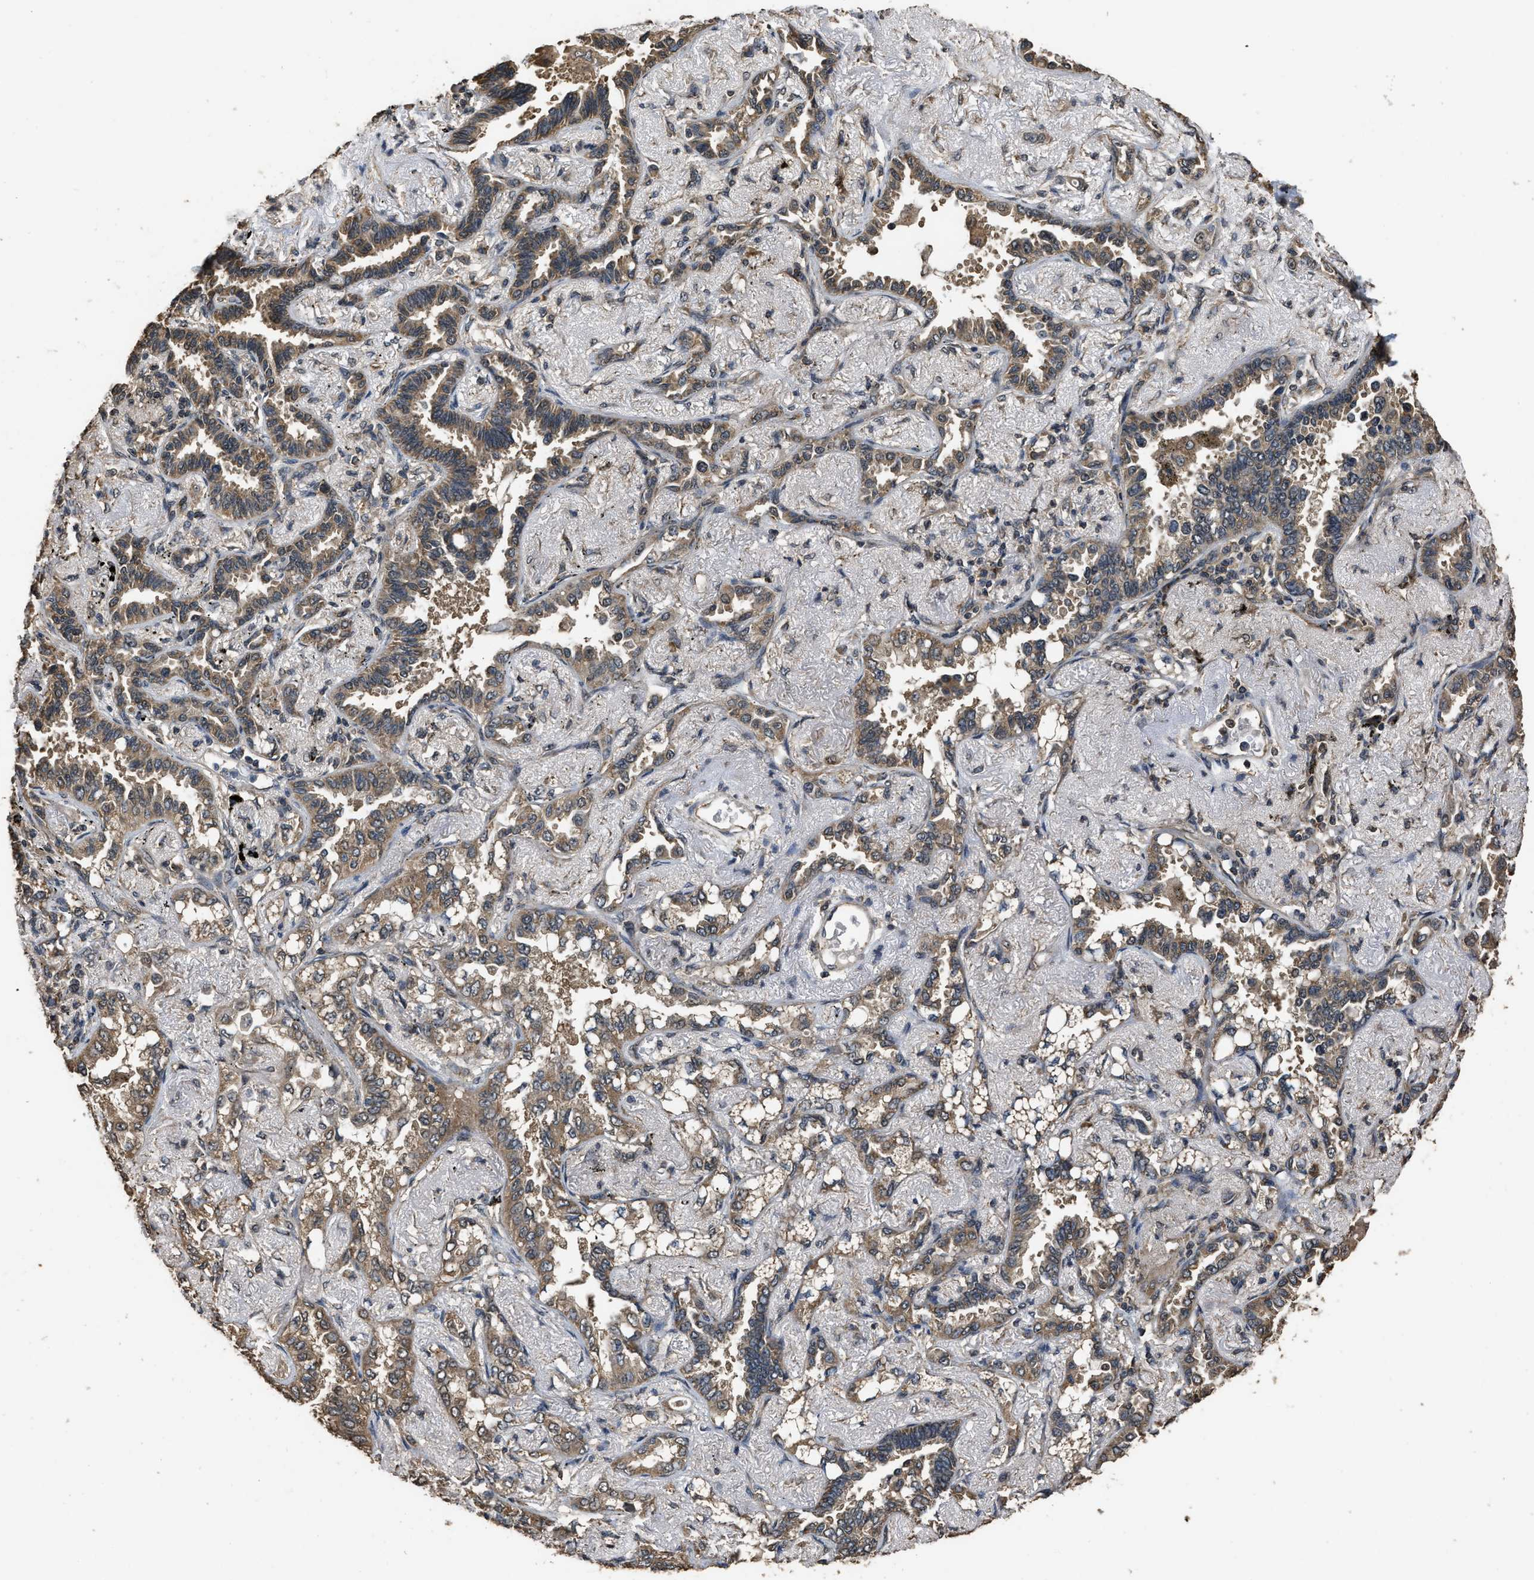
{"staining": {"intensity": "moderate", "quantity": ">75%", "location": "cytoplasmic/membranous"}, "tissue": "lung cancer", "cell_type": "Tumor cells", "image_type": "cancer", "snomed": [{"axis": "morphology", "description": "Adenocarcinoma, NOS"}, {"axis": "topography", "description": "Lung"}], "caption": "Human lung adenocarcinoma stained for a protein (brown) reveals moderate cytoplasmic/membranous positive staining in about >75% of tumor cells.", "gene": "DENND6B", "patient": {"sex": "male", "age": 59}}